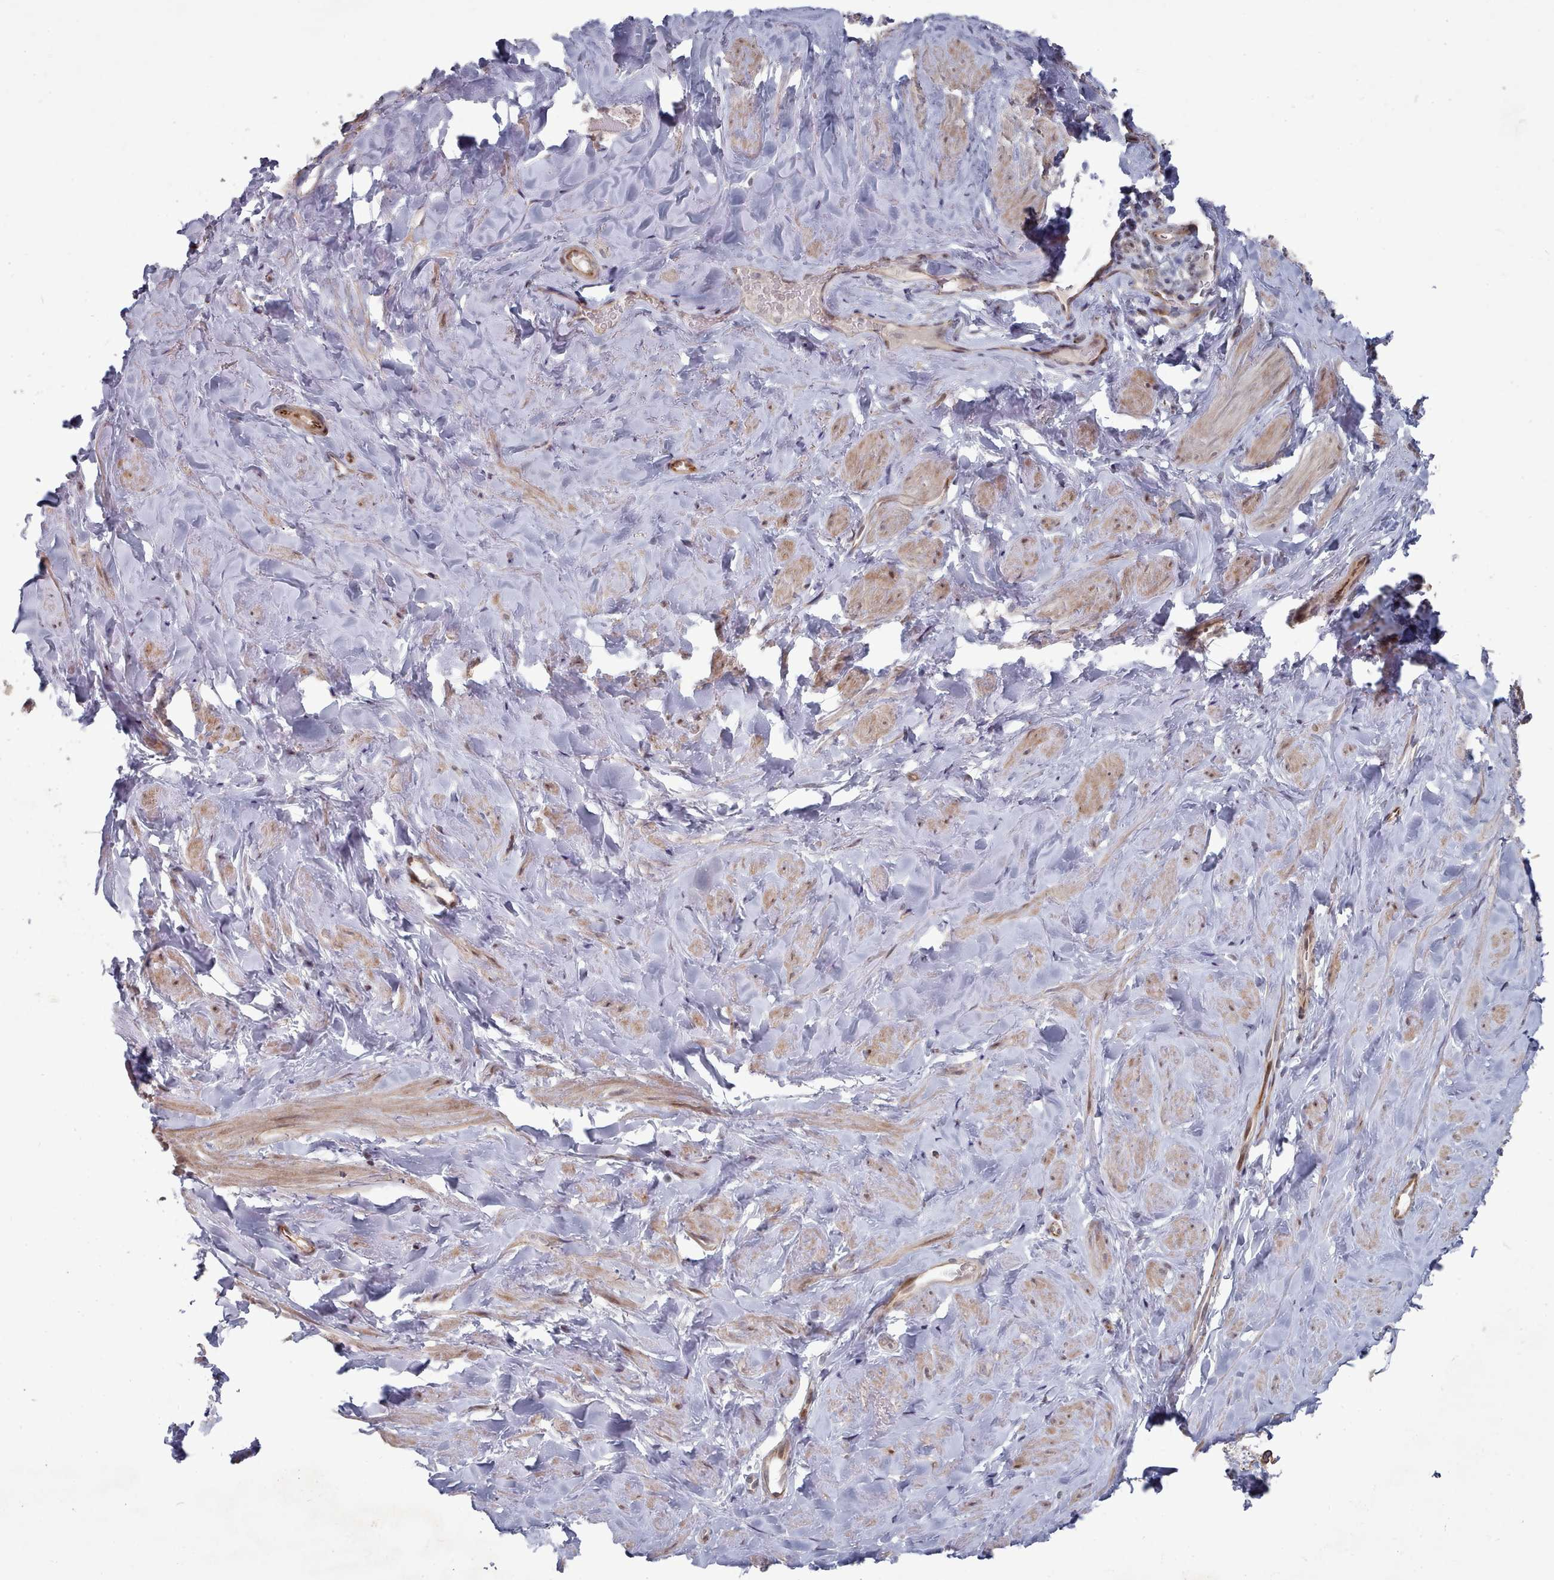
{"staining": {"intensity": "weak", "quantity": "25%-75%", "location": "cytoplasmic/membranous,nuclear"}, "tissue": "smooth muscle", "cell_type": "Smooth muscle cells", "image_type": "normal", "snomed": [{"axis": "morphology", "description": "Normal tissue, NOS"}, {"axis": "topography", "description": "Smooth muscle"}, {"axis": "topography", "description": "Peripheral nerve tissue"}], "caption": "Brown immunohistochemical staining in unremarkable human smooth muscle displays weak cytoplasmic/membranous,nuclear staining in approximately 25%-75% of smooth muscle cells.", "gene": "CPSF4", "patient": {"sex": "male", "age": 69}}